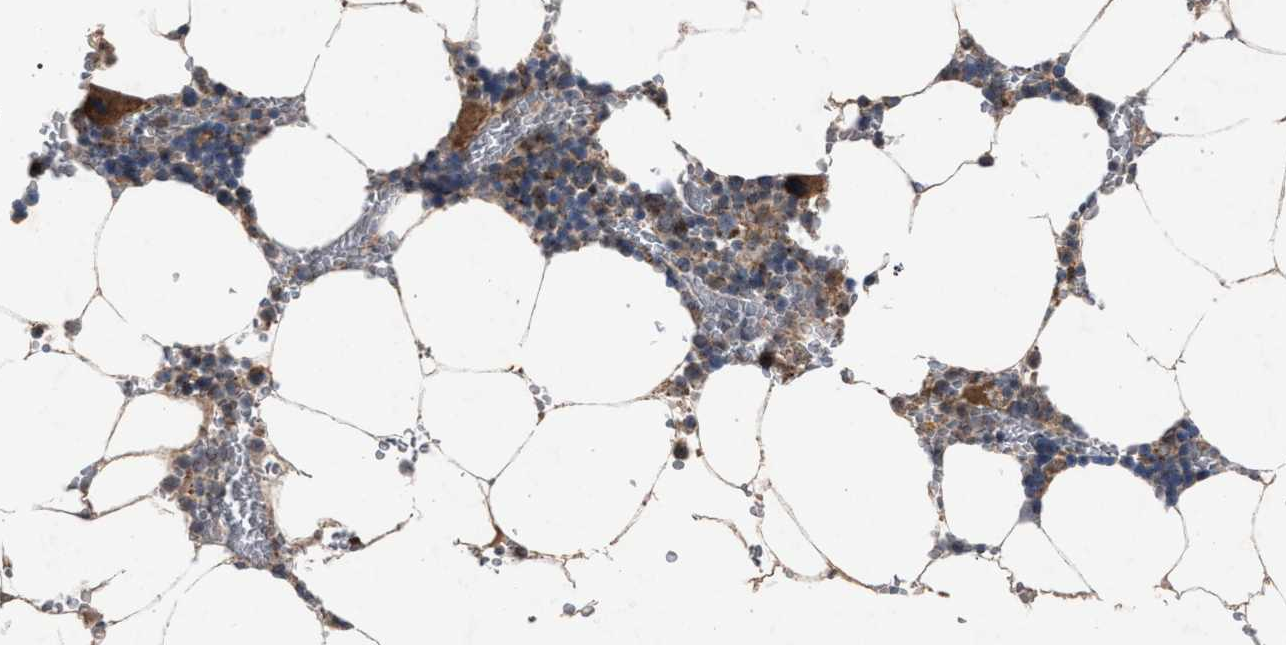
{"staining": {"intensity": "moderate", "quantity": "25%-75%", "location": "cytoplasmic/membranous"}, "tissue": "bone marrow", "cell_type": "Hematopoietic cells", "image_type": "normal", "snomed": [{"axis": "morphology", "description": "Normal tissue, NOS"}, {"axis": "topography", "description": "Bone marrow"}], "caption": "IHC of normal human bone marrow exhibits medium levels of moderate cytoplasmic/membranous expression in about 25%-75% of hematopoietic cells. The staining is performed using DAB brown chromogen to label protein expression. The nuclei are counter-stained blue using hematoxylin.", "gene": "HSD17B4", "patient": {"sex": "male", "age": 70}}